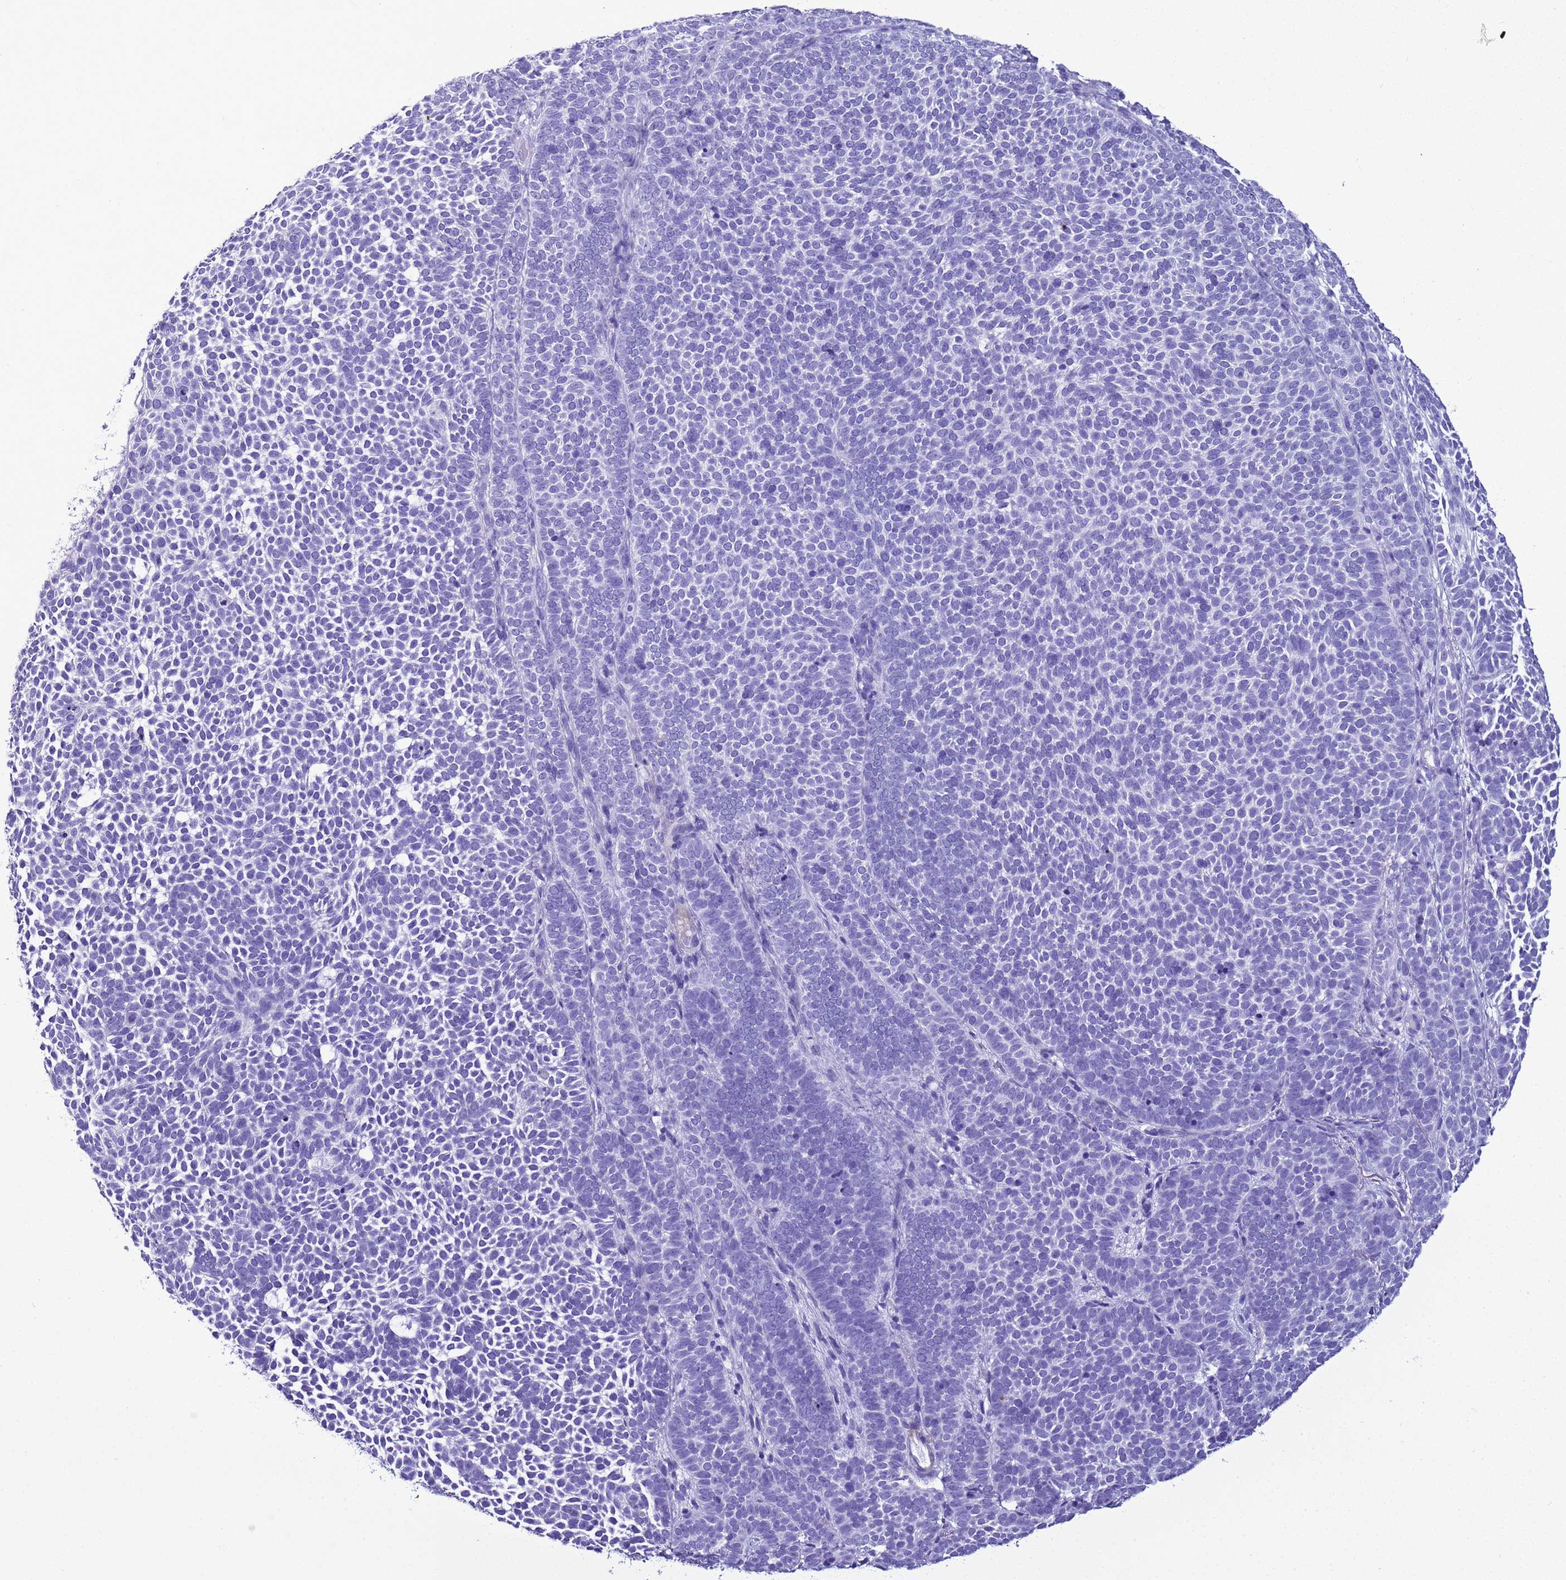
{"staining": {"intensity": "negative", "quantity": "none", "location": "none"}, "tissue": "skin cancer", "cell_type": "Tumor cells", "image_type": "cancer", "snomed": [{"axis": "morphology", "description": "Basal cell carcinoma"}, {"axis": "topography", "description": "Skin"}], "caption": "IHC histopathology image of human skin cancer stained for a protein (brown), which demonstrates no positivity in tumor cells.", "gene": "LCMT1", "patient": {"sex": "female", "age": 77}}